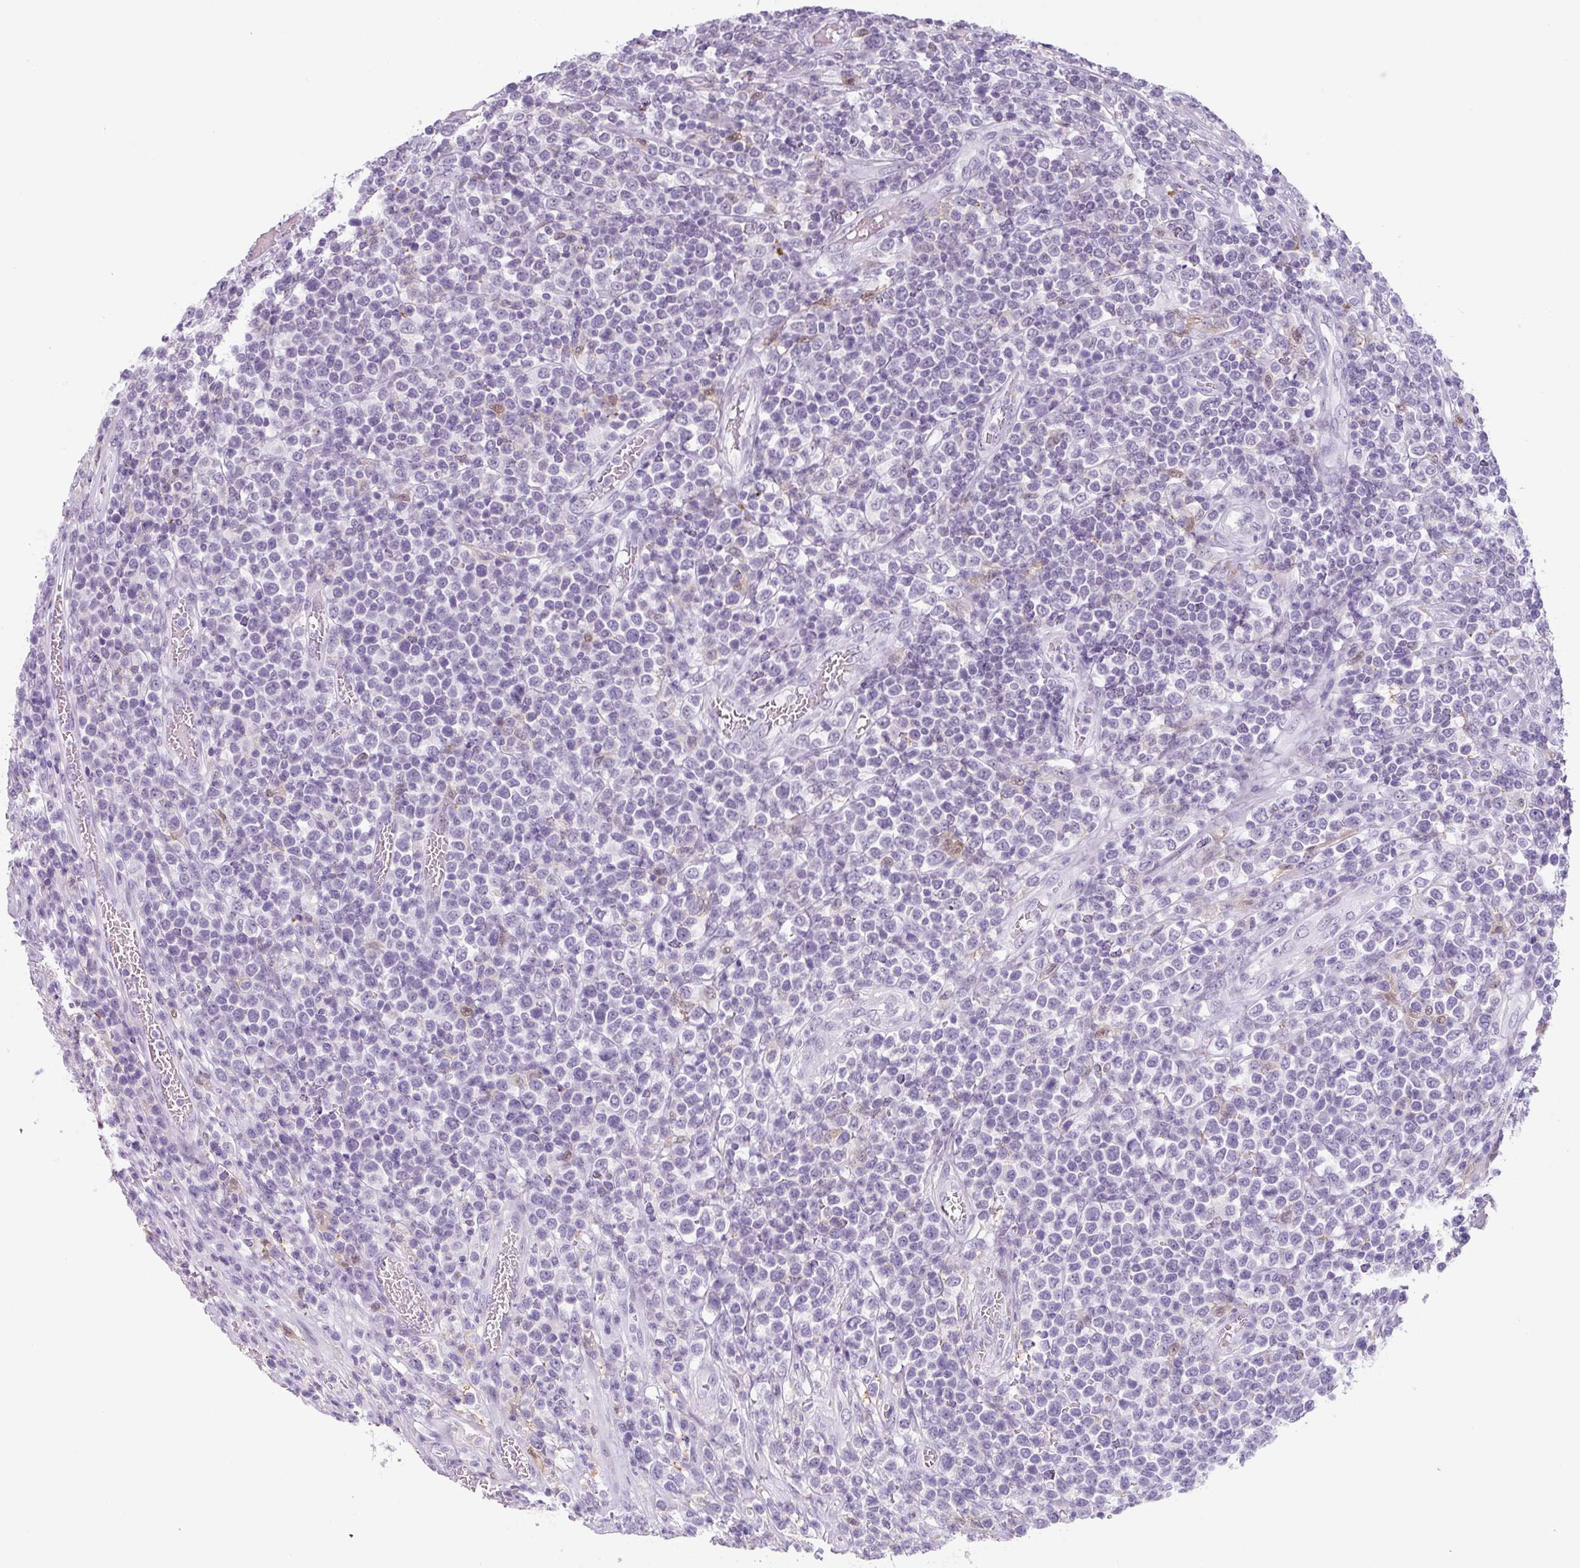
{"staining": {"intensity": "negative", "quantity": "none", "location": "none"}, "tissue": "lymphoma", "cell_type": "Tumor cells", "image_type": "cancer", "snomed": [{"axis": "morphology", "description": "Malignant lymphoma, non-Hodgkin's type, High grade"}, {"axis": "topography", "description": "Soft tissue"}], "caption": "This is a photomicrograph of IHC staining of lymphoma, which shows no expression in tumor cells. (Immunohistochemistry, brightfield microscopy, high magnification).", "gene": "TNFRSF8", "patient": {"sex": "female", "age": 56}}